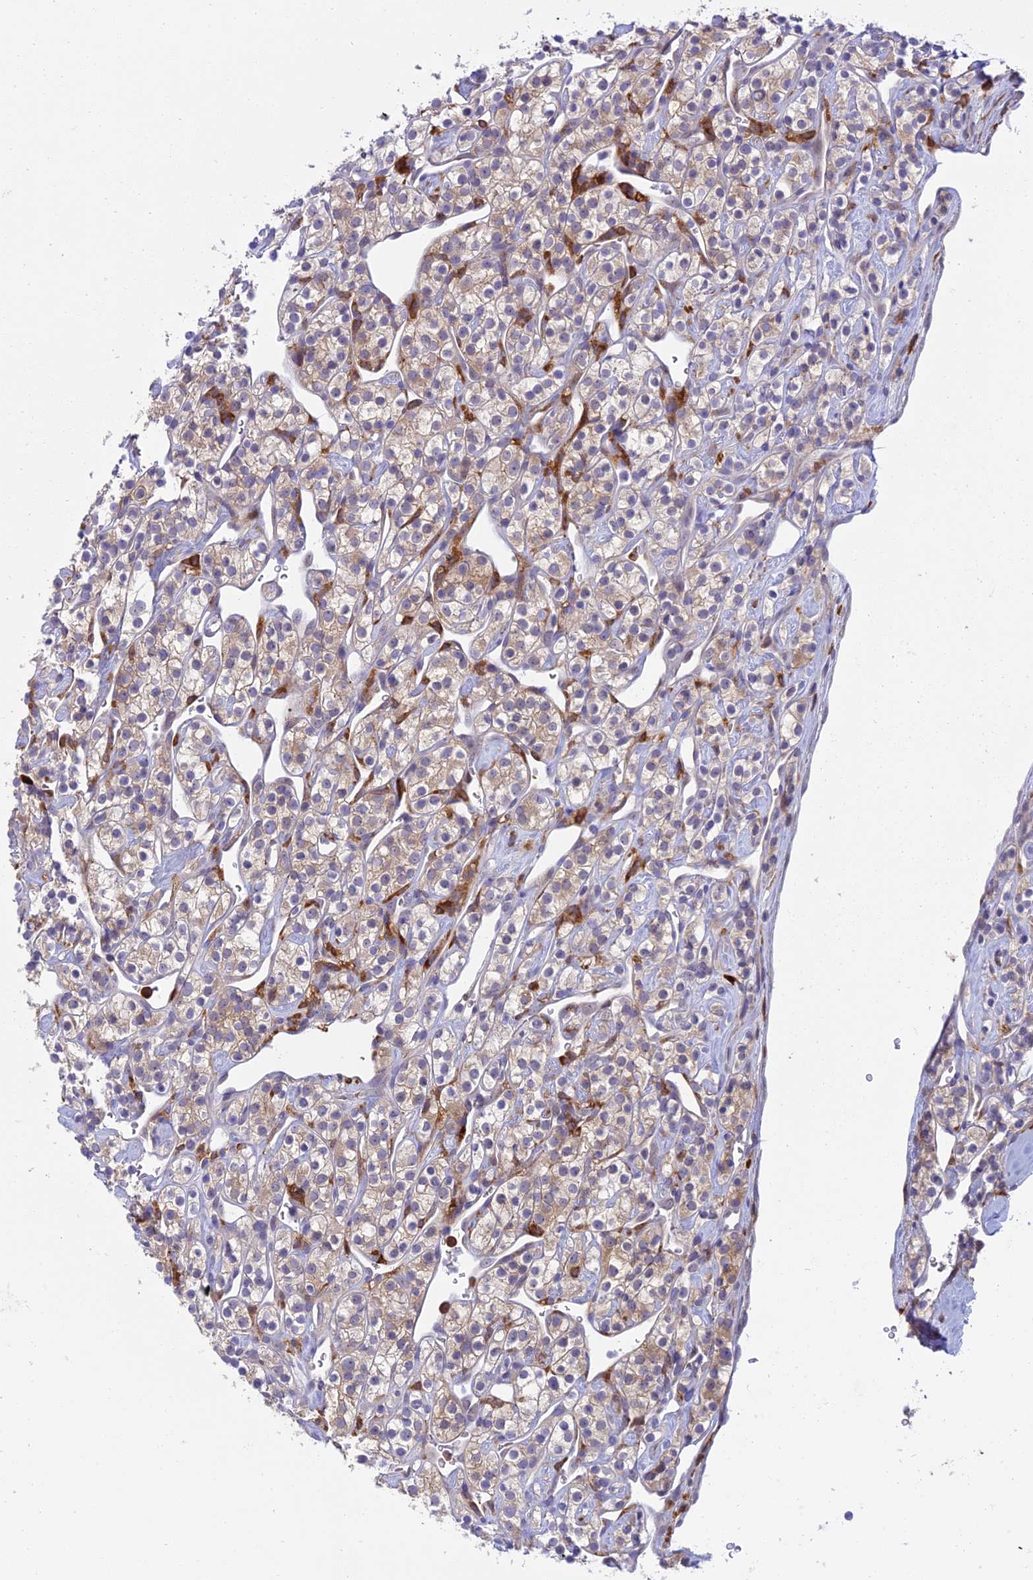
{"staining": {"intensity": "weak", "quantity": ">75%", "location": "cytoplasmic/membranous"}, "tissue": "renal cancer", "cell_type": "Tumor cells", "image_type": "cancer", "snomed": [{"axis": "morphology", "description": "Adenocarcinoma, NOS"}, {"axis": "topography", "description": "Kidney"}], "caption": "IHC image of human adenocarcinoma (renal) stained for a protein (brown), which reveals low levels of weak cytoplasmic/membranous expression in approximately >75% of tumor cells.", "gene": "UBE2G1", "patient": {"sex": "male", "age": 77}}